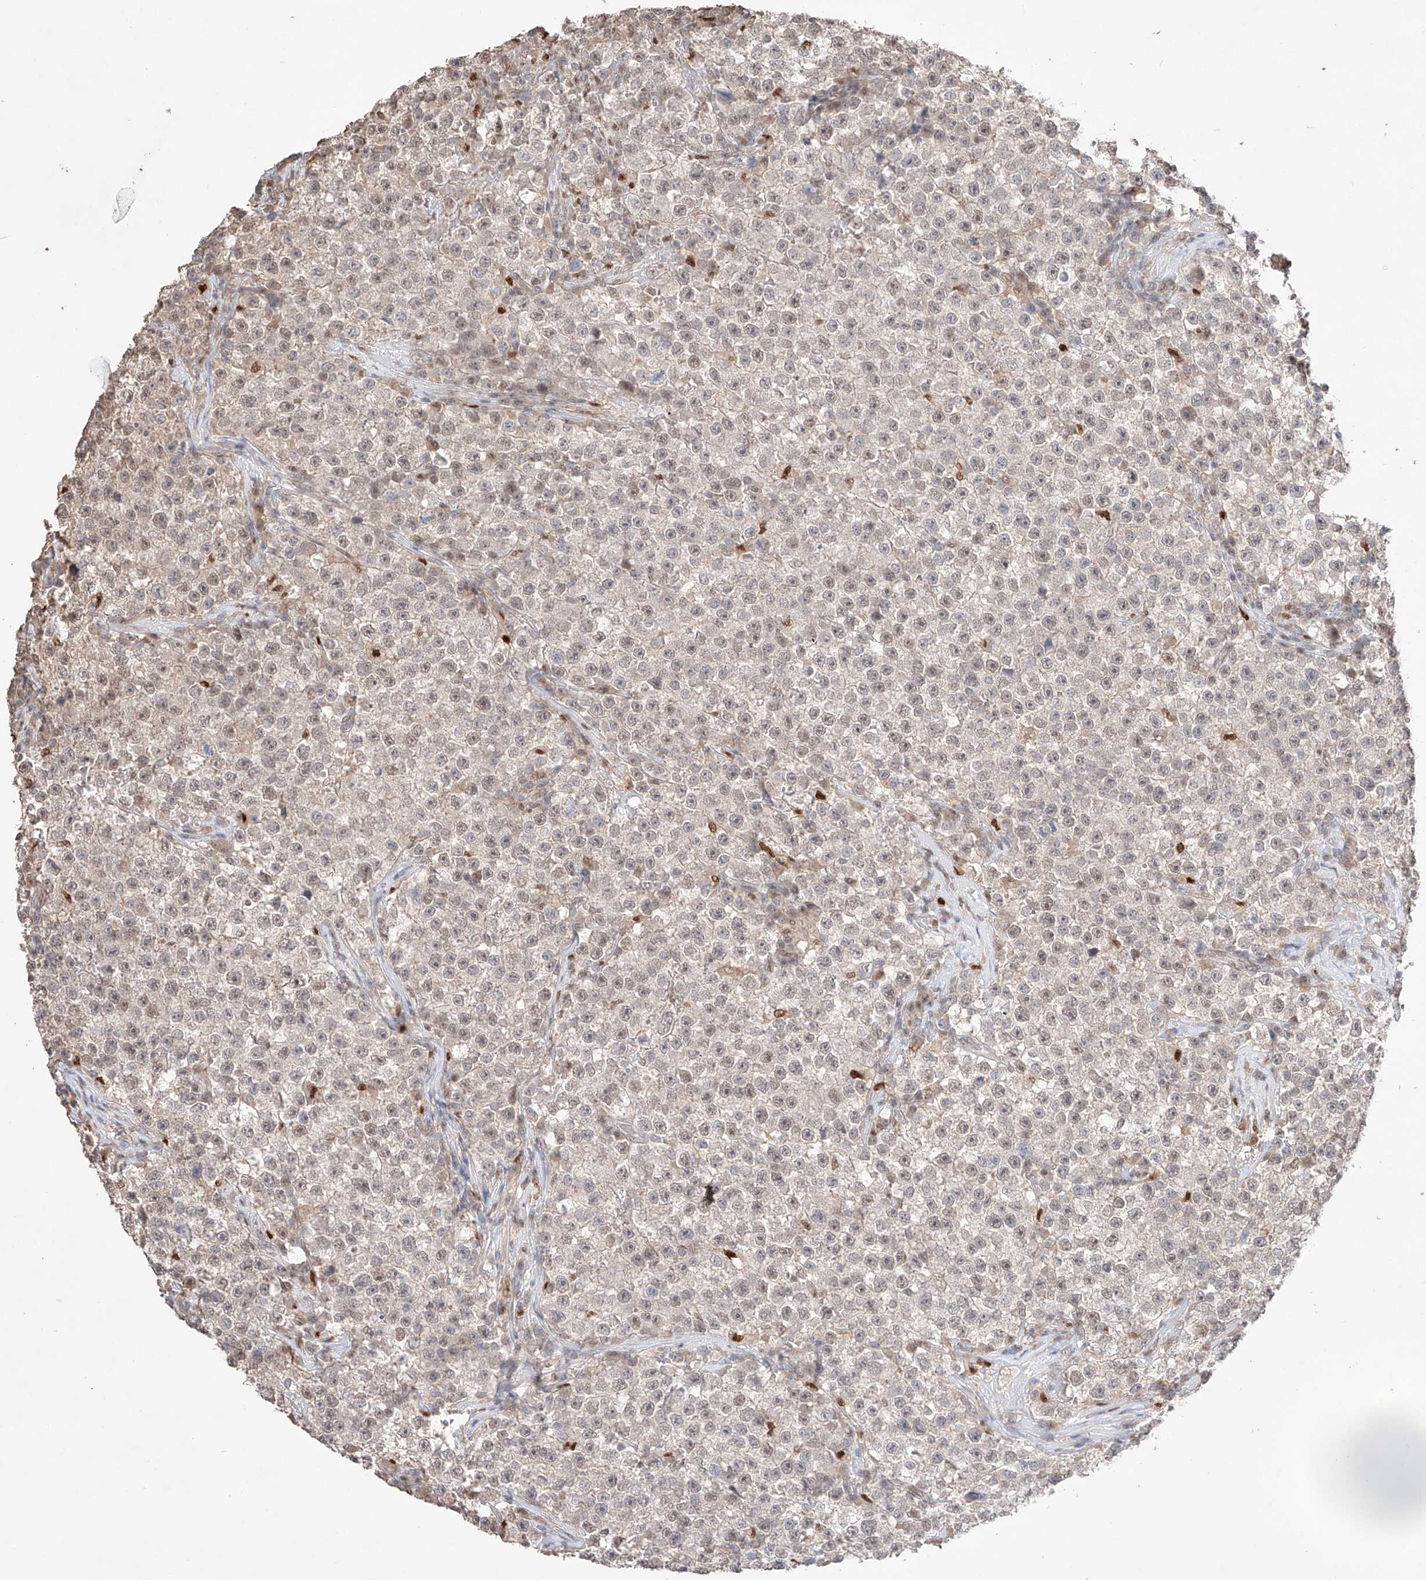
{"staining": {"intensity": "weak", "quantity": "25%-75%", "location": "nuclear"}, "tissue": "testis cancer", "cell_type": "Tumor cells", "image_type": "cancer", "snomed": [{"axis": "morphology", "description": "Seminoma, NOS"}, {"axis": "topography", "description": "Testis"}], "caption": "A brown stain shows weak nuclear positivity of a protein in human seminoma (testis) tumor cells.", "gene": "APIP", "patient": {"sex": "male", "age": 22}}